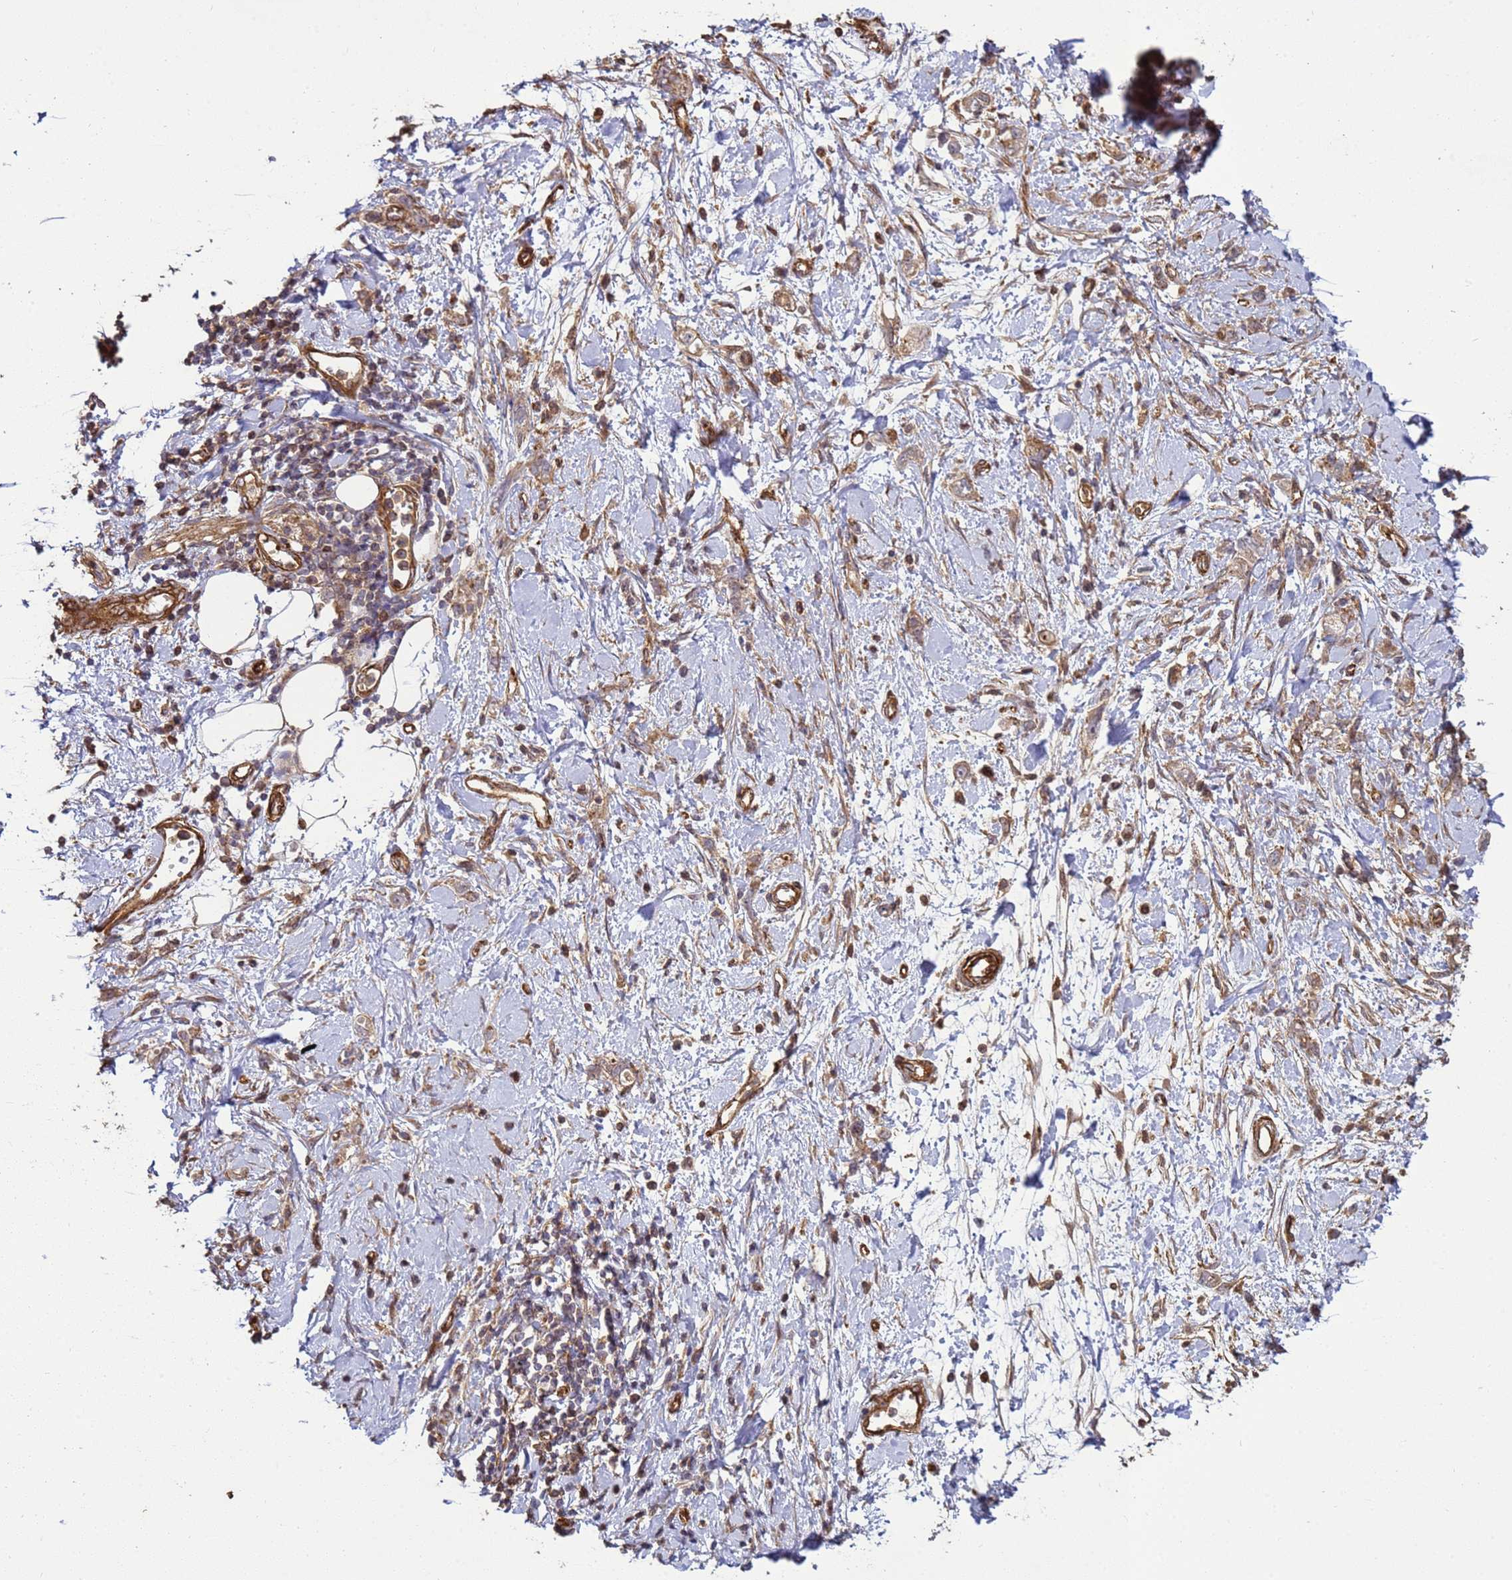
{"staining": {"intensity": "weak", "quantity": ">75%", "location": "cytoplasmic/membranous"}, "tissue": "stomach cancer", "cell_type": "Tumor cells", "image_type": "cancer", "snomed": [{"axis": "morphology", "description": "Adenocarcinoma, NOS"}, {"axis": "topography", "description": "Stomach"}], "caption": "Stomach adenocarcinoma stained with a protein marker exhibits weak staining in tumor cells.", "gene": "CNOT1", "patient": {"sex": "female", "age": 76}}